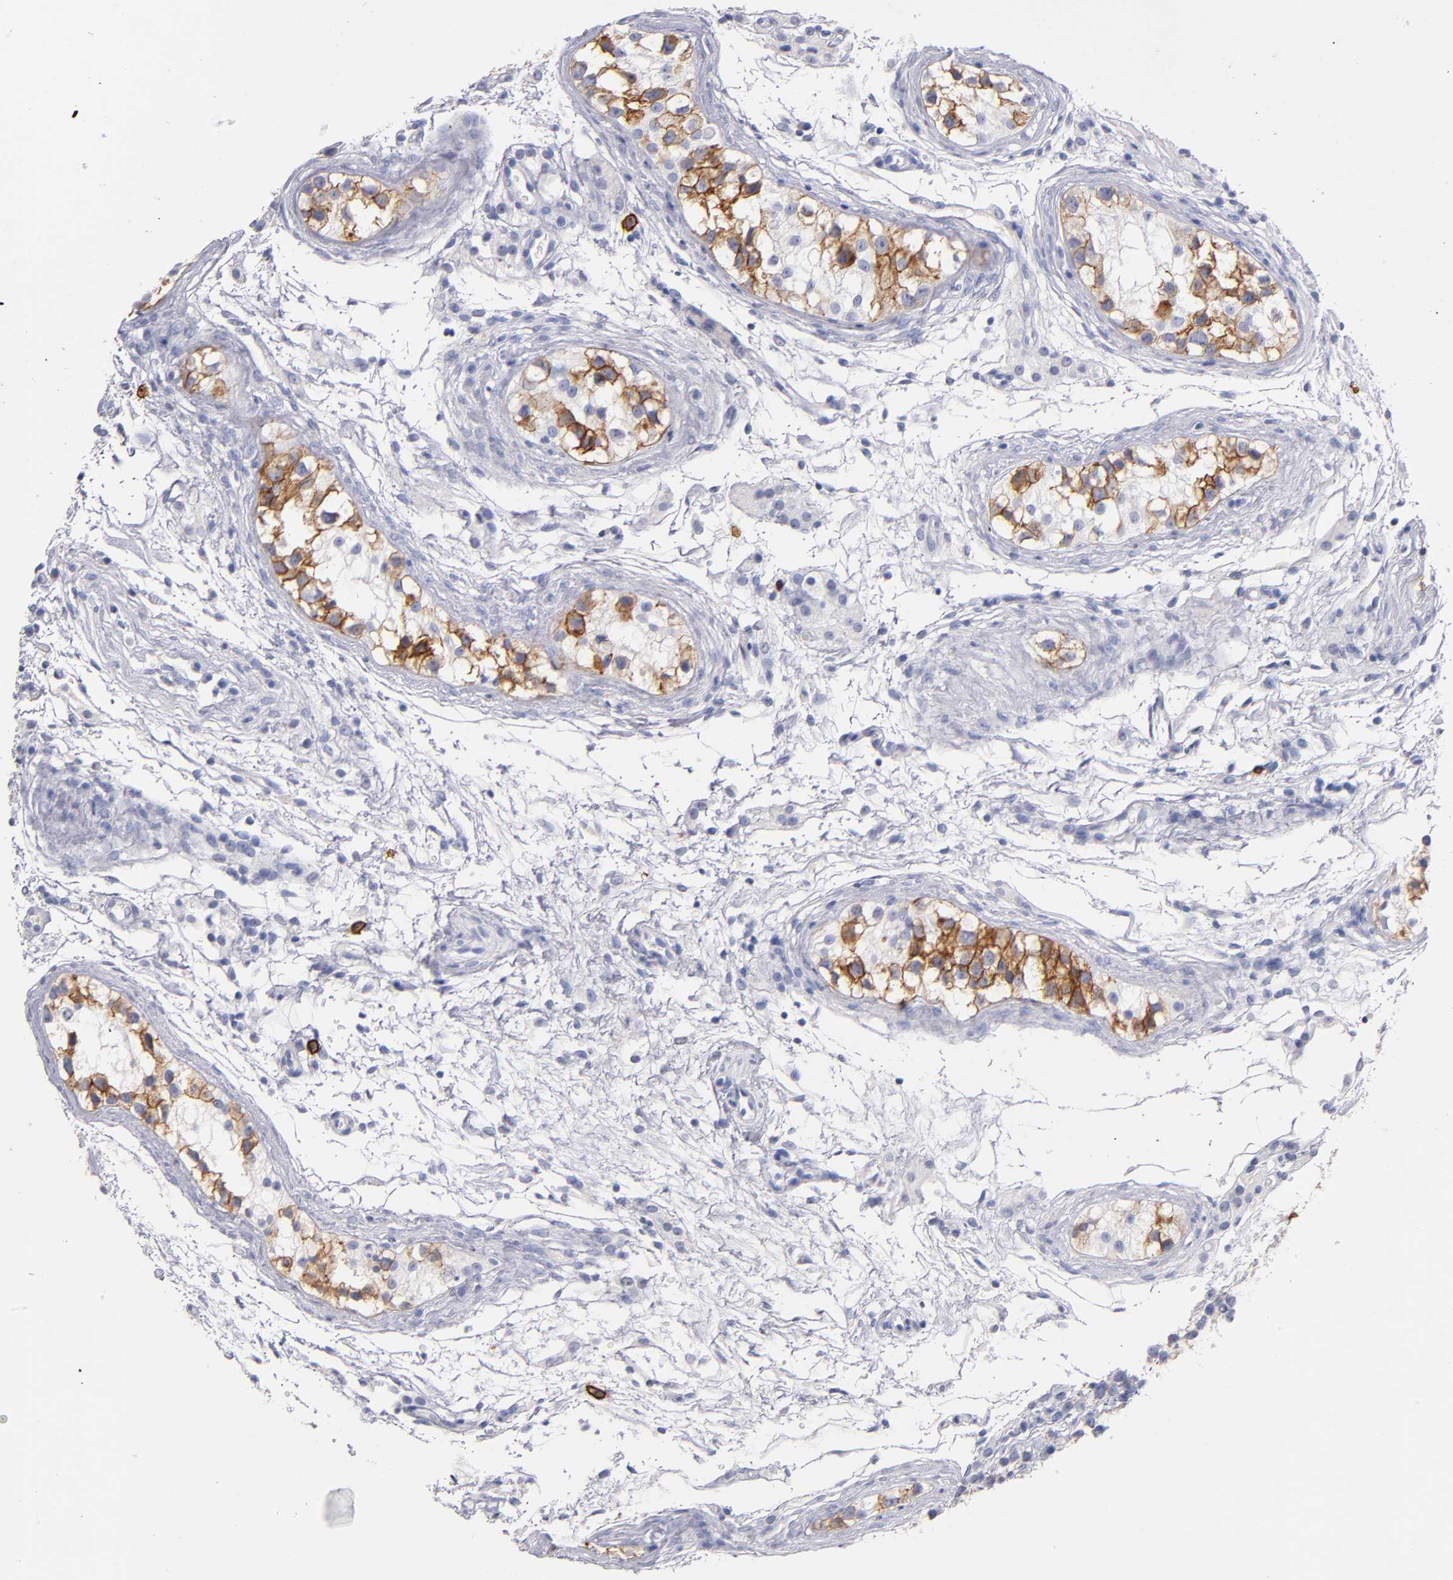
{"staining": {"intensity": "moderate", "quantity": "25%-75%", "location": "cytoplasmic/membranous"}, "tissue": "testis cancer", "cell_type": "Tumor cells", "image_type": "cancer", "snomed": [{"axis": "morphology", "description": "Seminoma, NOS"}, {"axis": "topography", "description": "Testis"}], "caption": "Testis seminoma stained with DAB immunohistochemistry (IHC) reveals medium levels of moderate cytoplasmic/membranous positivity in about 25%-75% of tumor cells.", "gene": "KIT", "patient": {"sex": "male", "age": 25}}